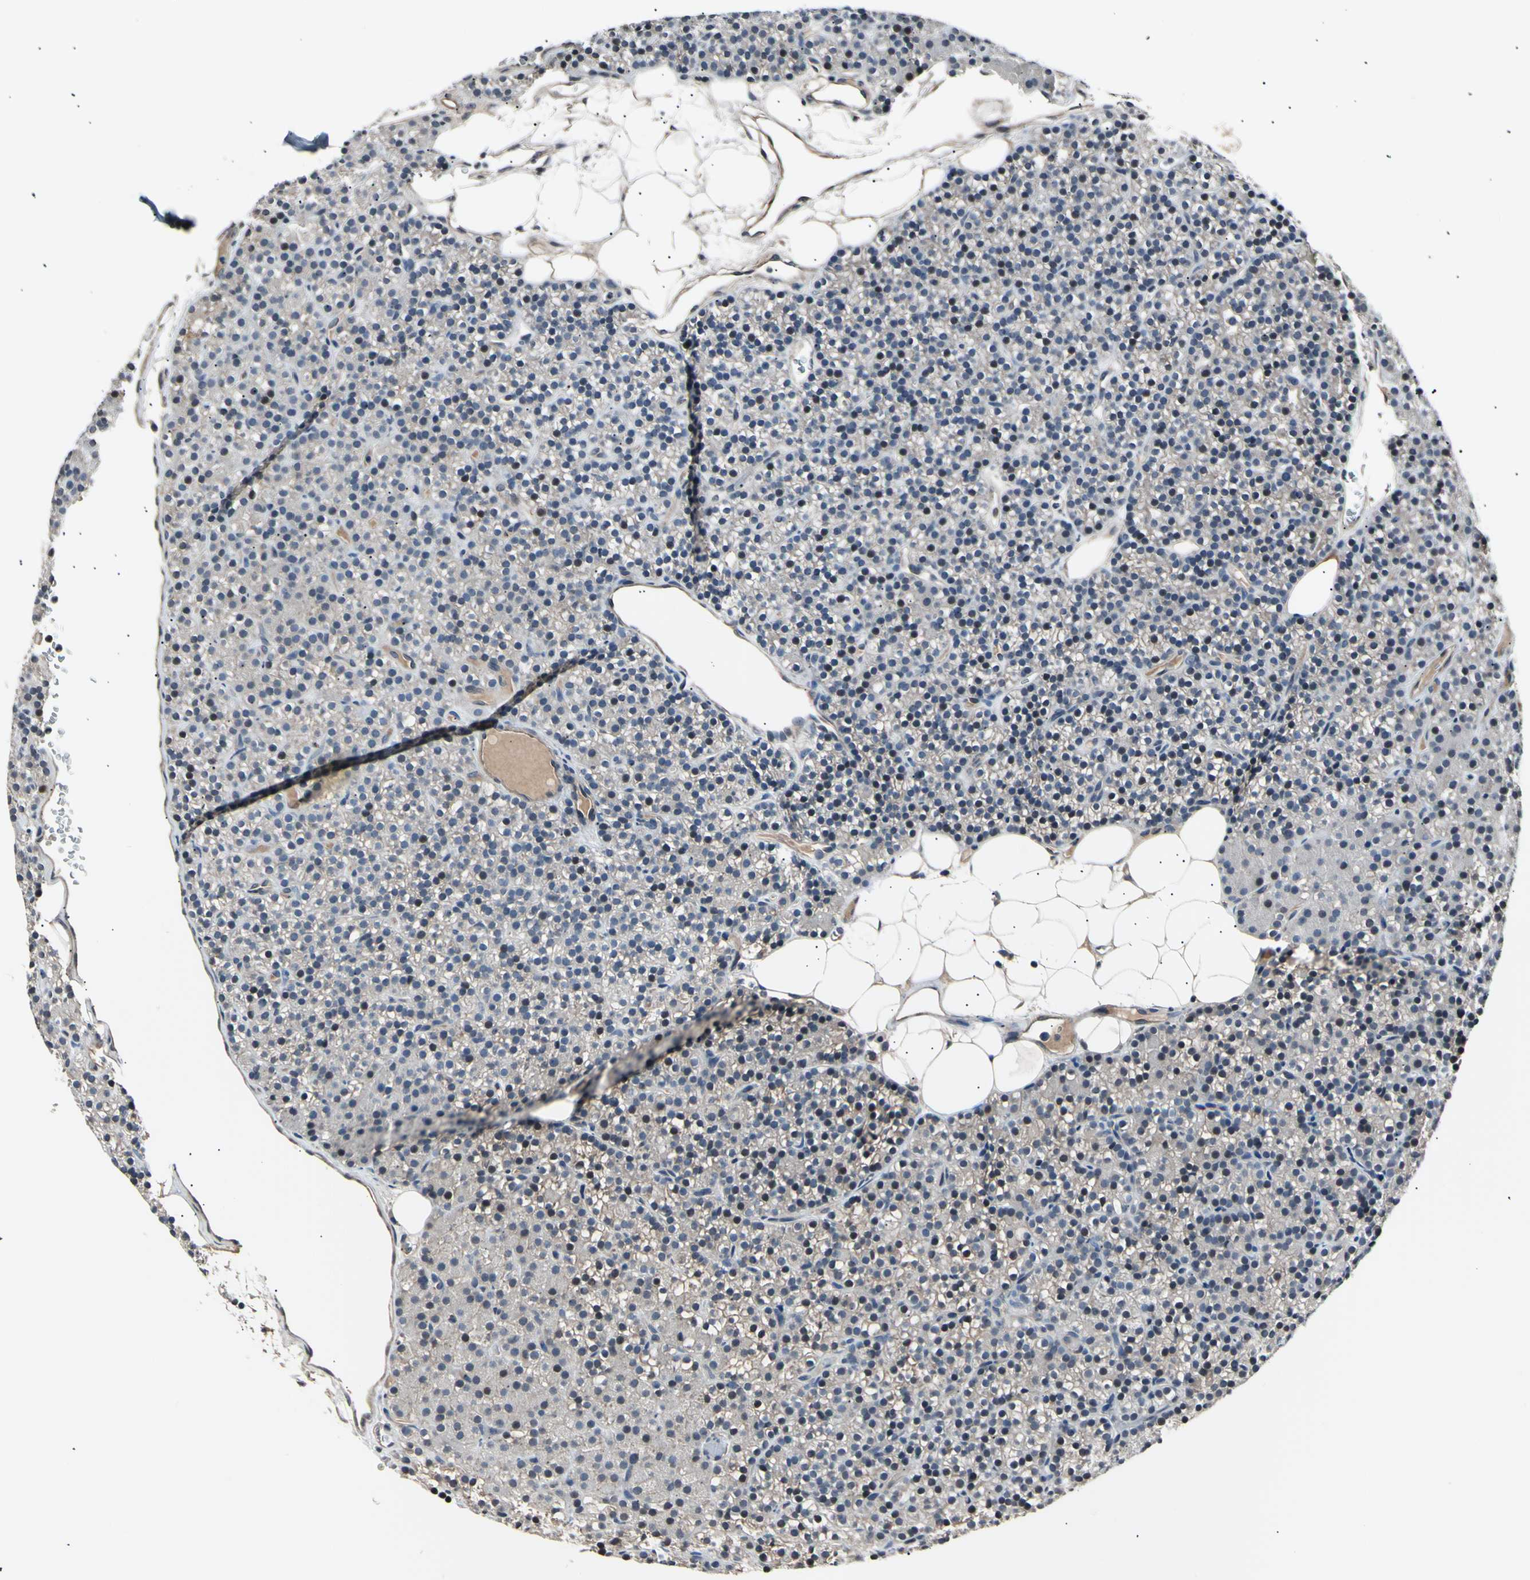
{"staining": {"intensity": "negative", "quantity": "none", "location": "none"}, "tissue": "parathyroid gland", "cell_type": "Glandular cells", "image_type": "normal", "snomed": [{"axis": "morphology", "description": "Normal tissue, NOS"}, {"axis": "morphology", "description": "Hyperplasia, NOS"}, {"axis": "topography", "description": "Parathyroid gland"}], "caption": "High magnification brightfield microscopy of unremarkable parathyroid gland stained with DAB (brown) and counterstained with hematoxylin (blue): glandular cells show no significant expression. (DAB IHC with hematoxylin counter stain).", "gene": "AK1", "patient": {"sex": "male", "age": 44}}